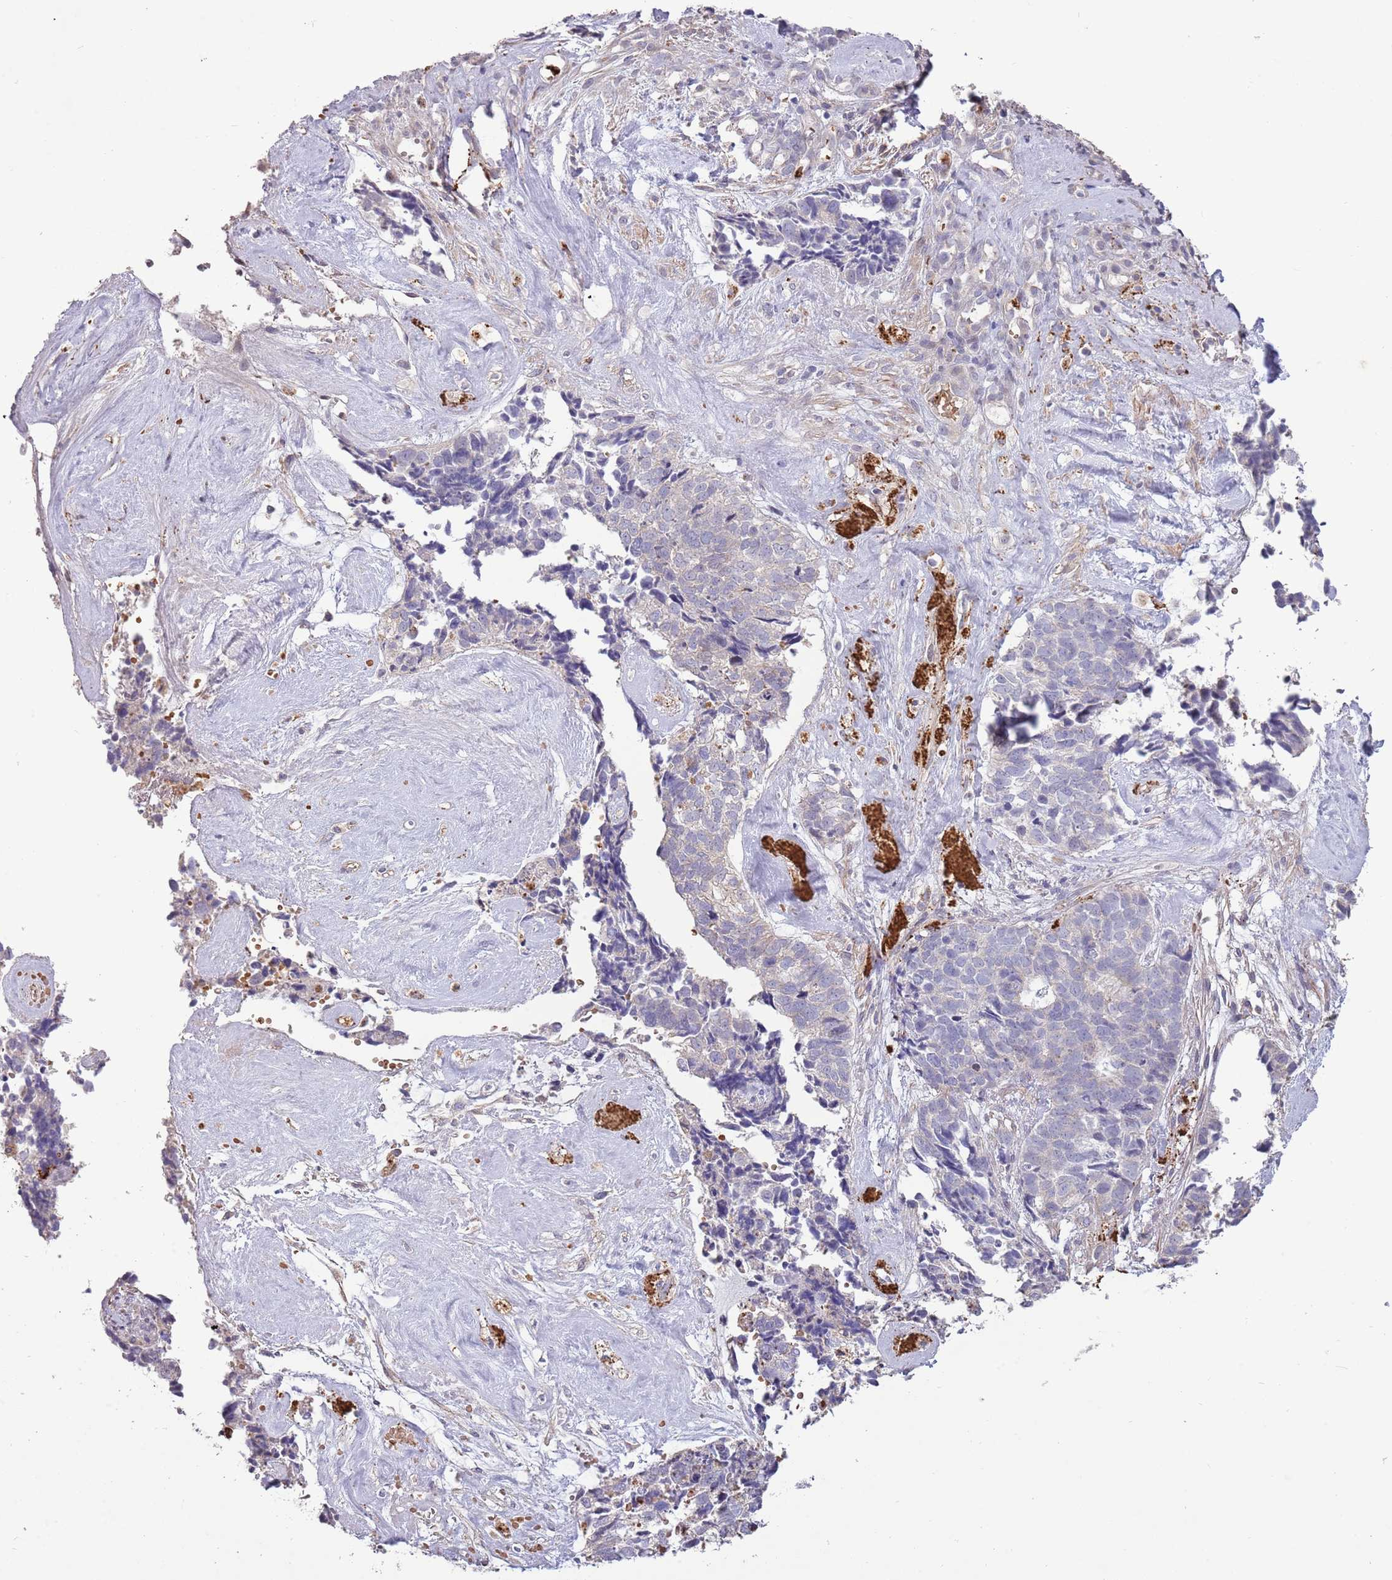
{"staining": {"intensity": "negative", "quantity": "none", "location": "none"}, "tissue": "cervical cancer", "cell_type": "Tumor cells", "image_type": "cancer", "snomed": [{"axis": "morphology", "description": "Squamous cell carcinoma, NOS"}, {"axis": "topography", "description": "Cervix"}], "caption": "Immunohistochemistry micrograph of human squamous cell carcinoma (cervical) stained for a protein (brown), which displays no staining in tumor cells.", "gene": "P2RY13", "patient": {"sex": "female", "age": 63}}